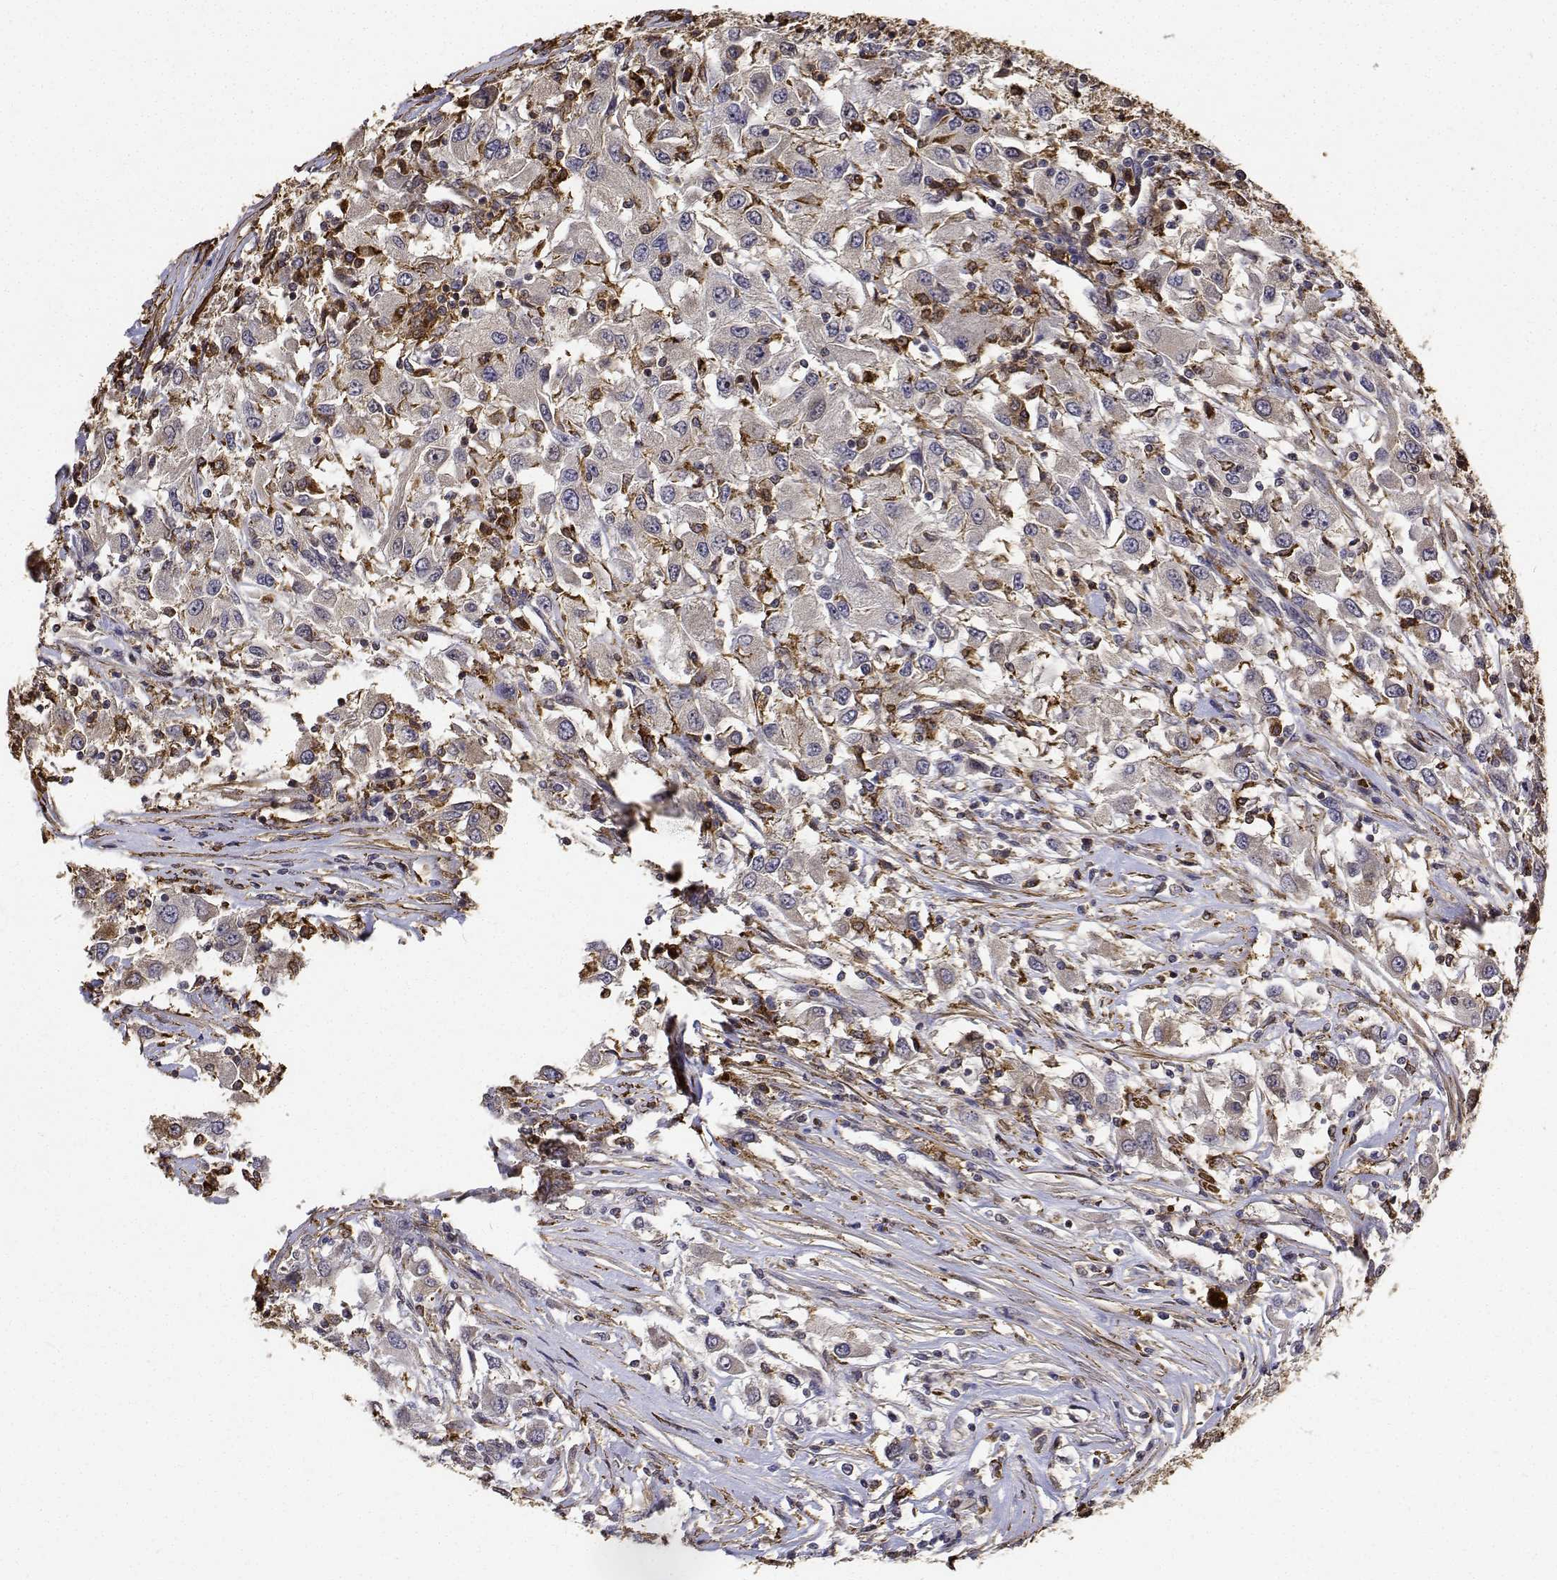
{"staining": {"intensity": "negative", "quantity": "none", "location": "none"}, "tissue": "renal cancer", "cell_type": "Tumor cells", "image_type": "cancer", "snomed": [{"axis": "morphology", "description": "Adenocarcinoma, NOS"}, {"axis": "topography", "description": "Kidney"}], "caption": "IHC histopathology image of human renal cancer (adenocarcinoma) stained for a protein (brown), which reveals no positivity in tumor cells. (Immunohistochemistry, brightfield microscopy, high magnification).", "gene": "PCID2", "patient": {"sex": "female", "age": 67}}